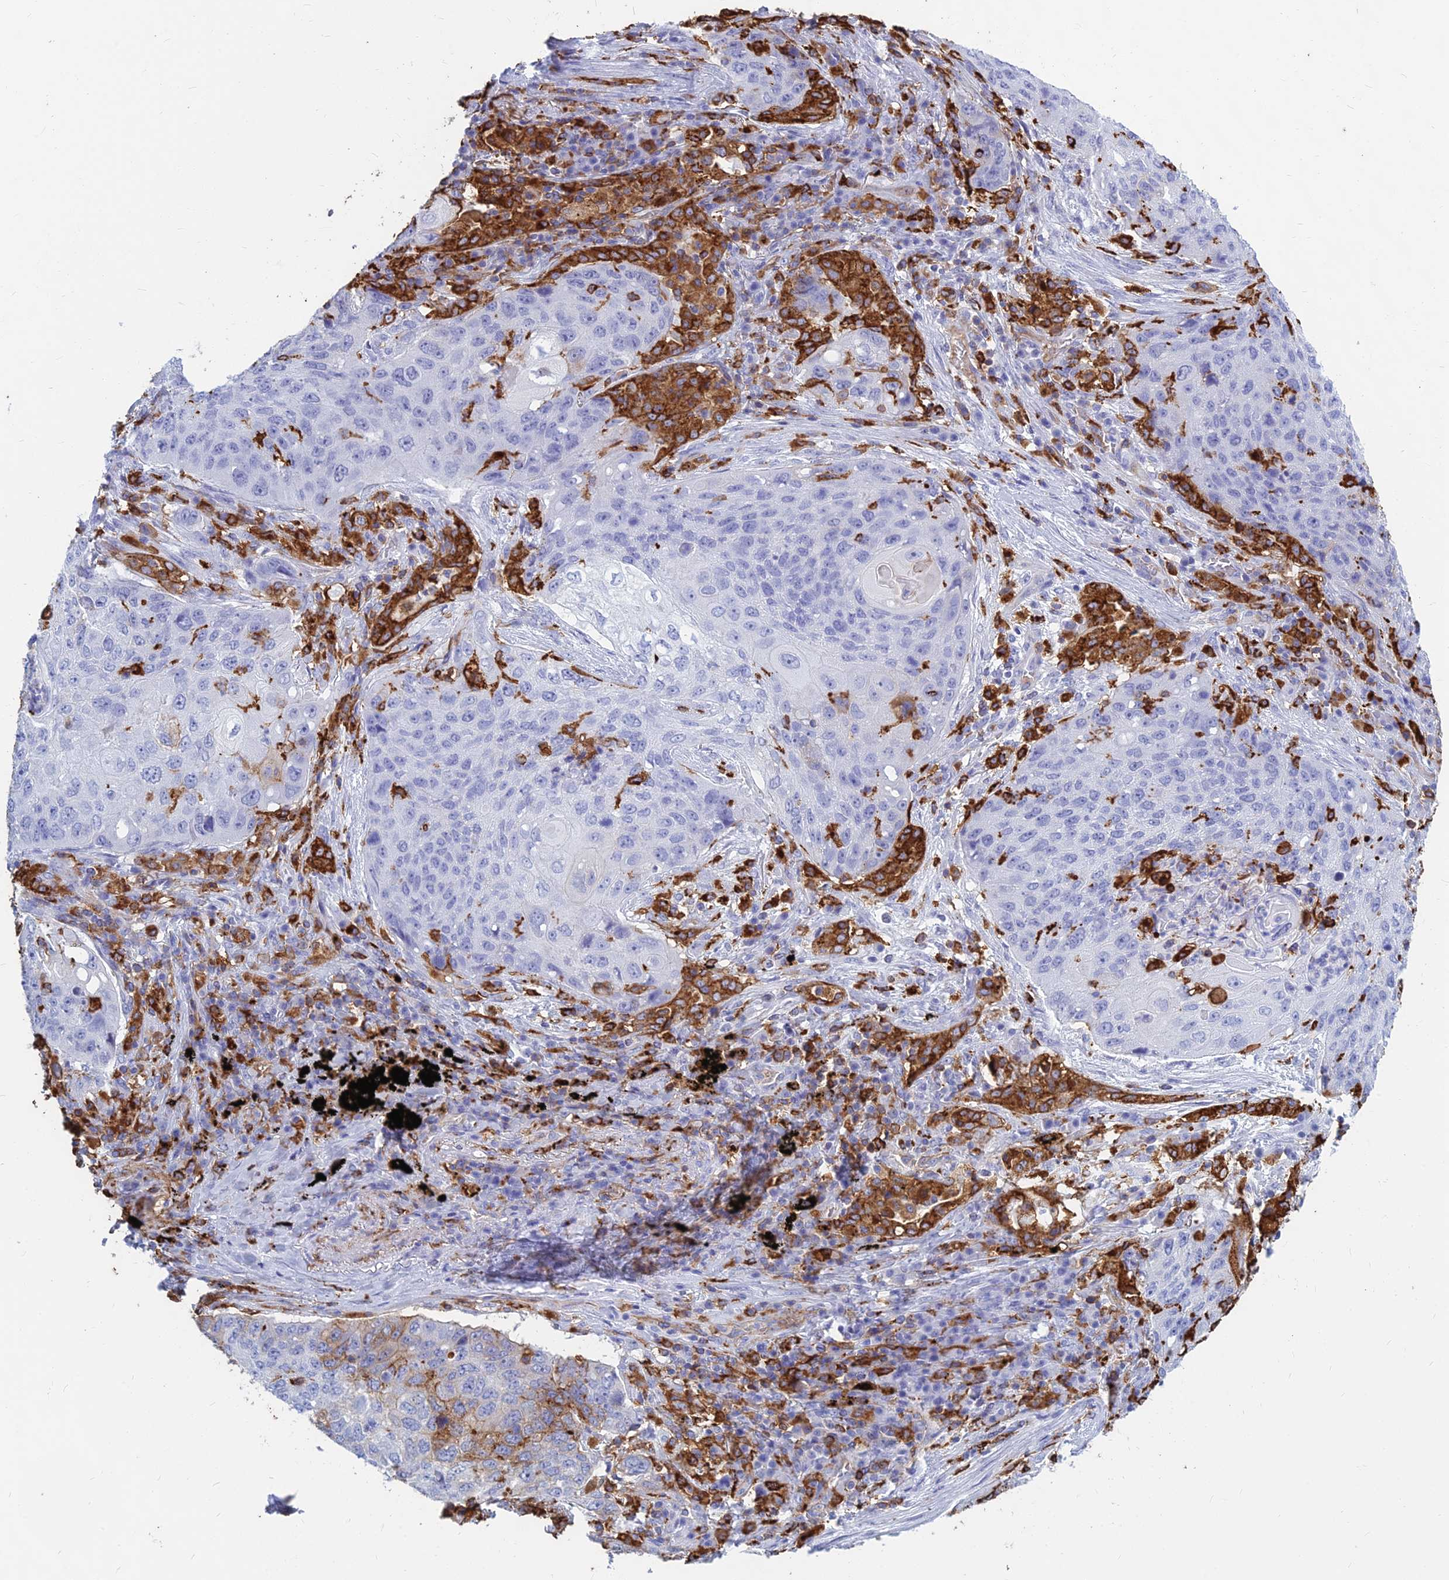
{"staining": {"intensity": "negative", "quantity": "none", "location": "none"}, "tissue": "lung cancer", "cell_type": "Tumor cells", "image_type": "cancer", "snomed": [{"axis": "morphology", "description": "Squamous cell carcinoma, NOS"}, {"axis": "topography", "description": "Lung"}], "caption": "Immunohistochemistry image of squamous cell carcinoma (lung) stained for a protein (brown), which shows no positivity in tumor cells.", "gene": "HLA-DRB1", "patient": {"sex": "female", "age": 63}}